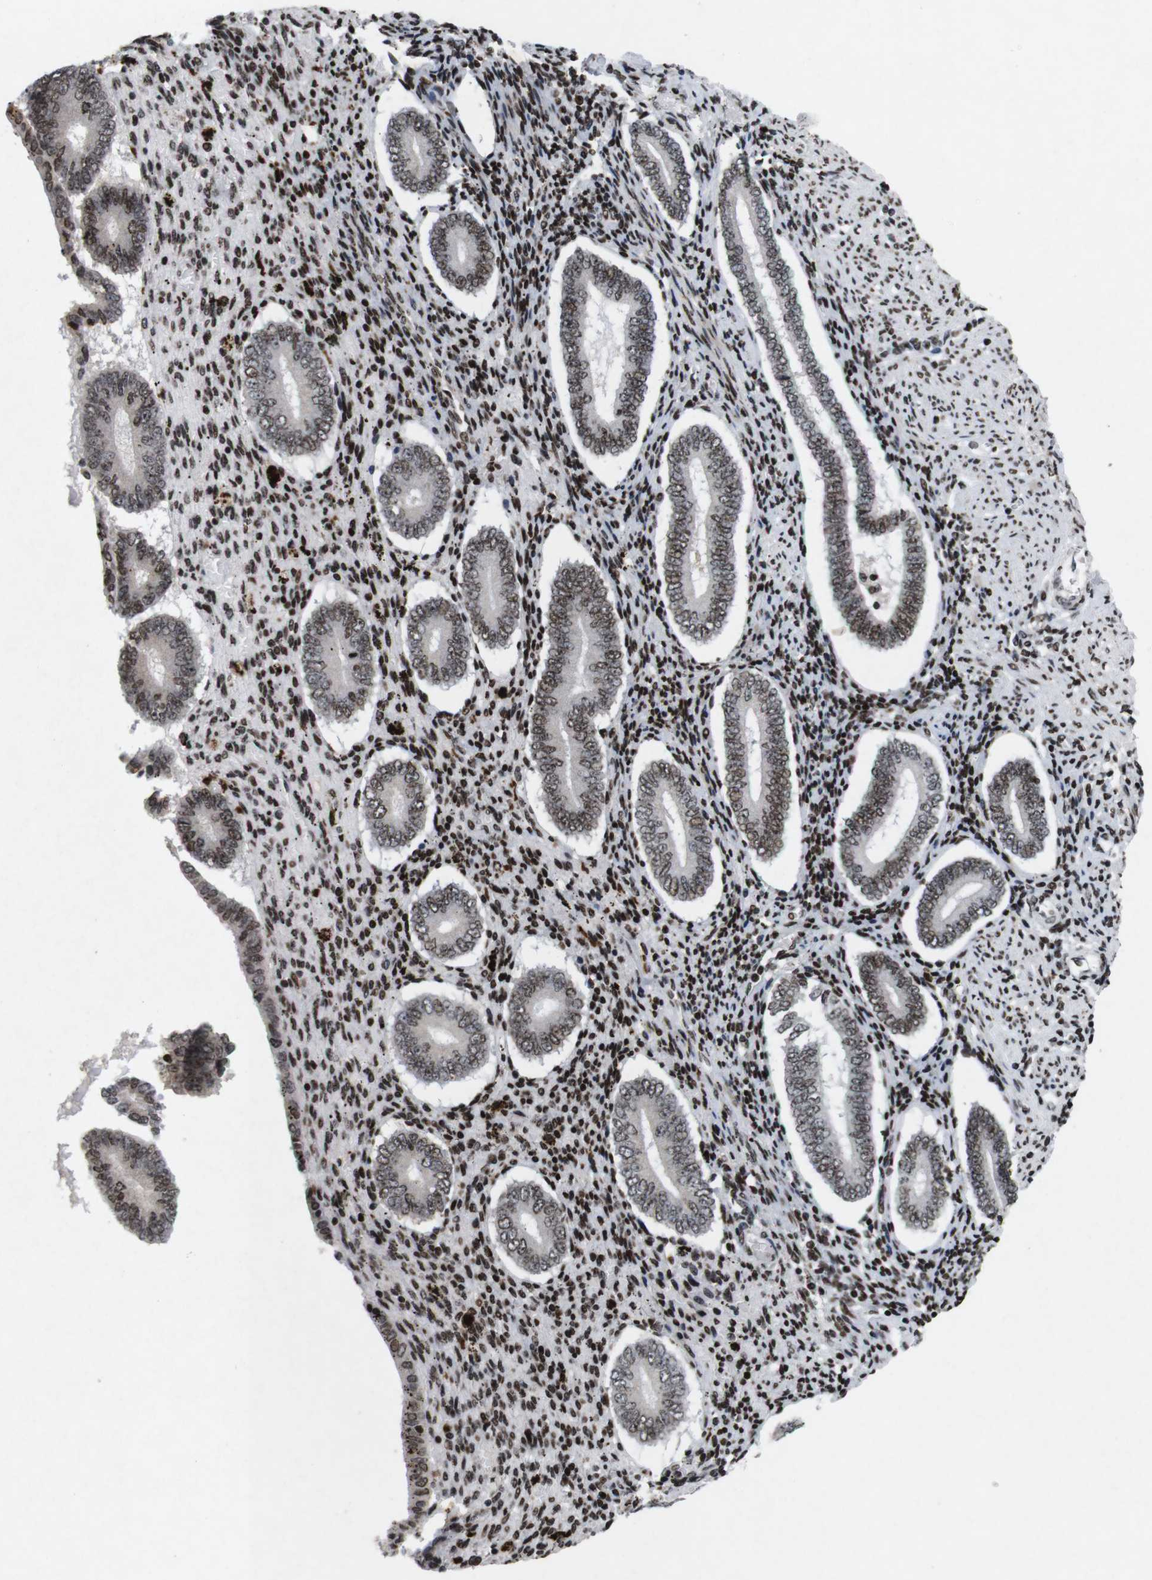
{"staining": {"intensity": "moderate", "quantity": ">75%", "location": "nuclear"}, "tissue": "endometrium", "cell_type": "Cells in endometrial stroma", "image_type": "normal", "snomed": [{"axis": "morphology", "description": "Normal tissue, NOS"}, {"axis": "topography", "description": "Endometrium"}], "caption": "A brown stain labels moderate nuclear staining of a protein in cells in endometrial stroma of benign endometrium. (DAB (3,3'-diaminobenzidine) IHC with brightfield microscopy, high magnification).", "gene": "MAGEH1", "patient": {"sex": "female", "age": 42}}